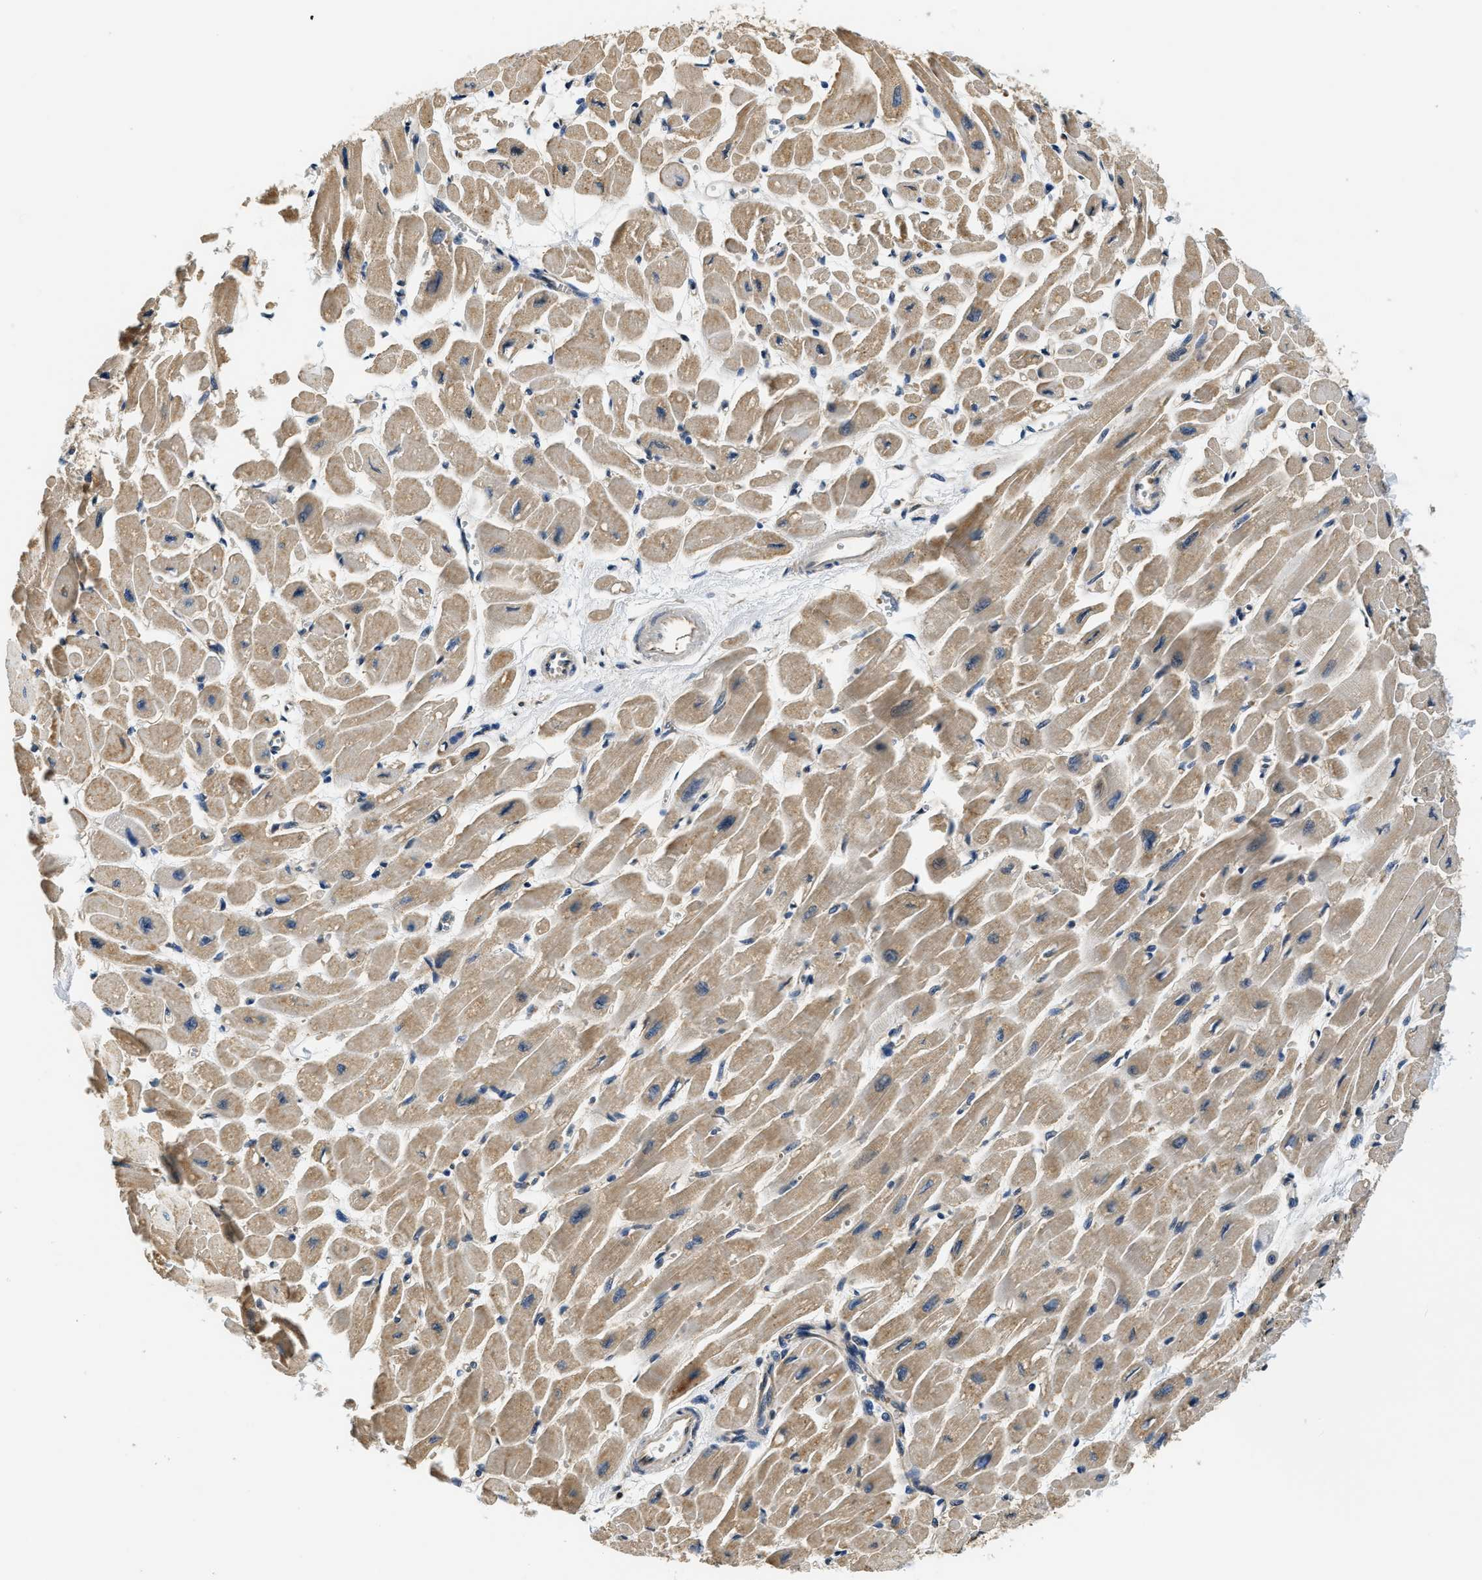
{"staining": {"intensity": "moderate", "quantity": ">75%", "location": "cytoplasmic/membranous"}, "tissue": "heart muscle", "cell_type": "Cardiomyocytes", "image_type": "normal", "snomed": [{"axis": "morphology", "description": "Normal tissue, NOS"}, {"axis": "topography", "description": "Heart"}], "caption": "Unremarkable heart muscle displays moderate cytoplasmic/membranous expression in approximately >75% of cardiomyocytes, visualized by immunohistochemistry.", "gene": "BCL7C", "patient": {"sex": "female", "age": 54}}